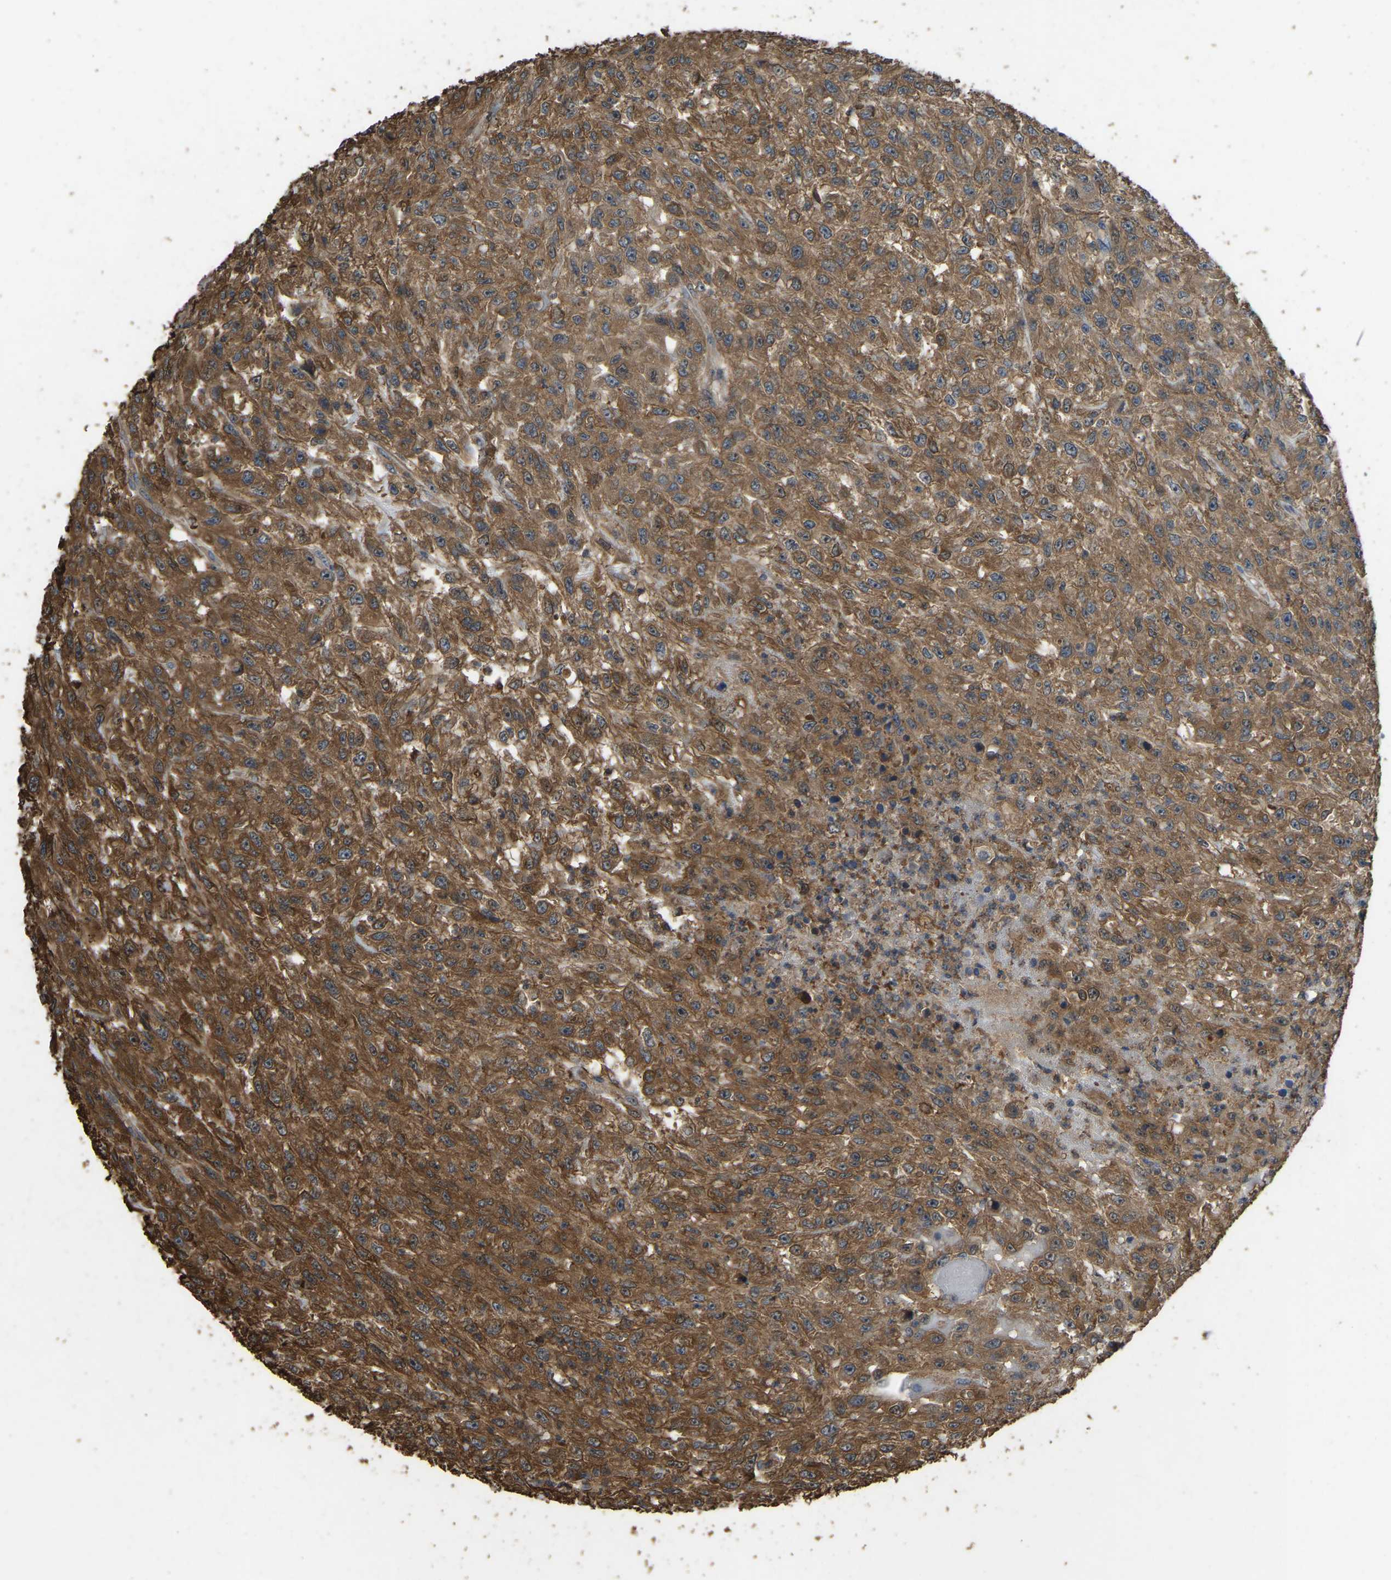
{"staining": {"intensity": "strong", "quantity": ">75%", "location": "cytoplasmic/membranous"}, "tissue": "urothelial cancer", "cell_type": "Tumor cells", "image_type": "cancer", "snomed": [{"axis": "morphology", "description": "Urothelial carcinoma, High grade"}, {"axis": "topography", "description": "Urinary bladder"}], "caption": "Approximately >75% of tumor cells in human urothelial cancer reveal strong cytoplasmic/membranous protein expression as visualized by brown immunohistochemical staining.", "gene": "FHIT", "patient": {"sex": "male", "age": 46}}